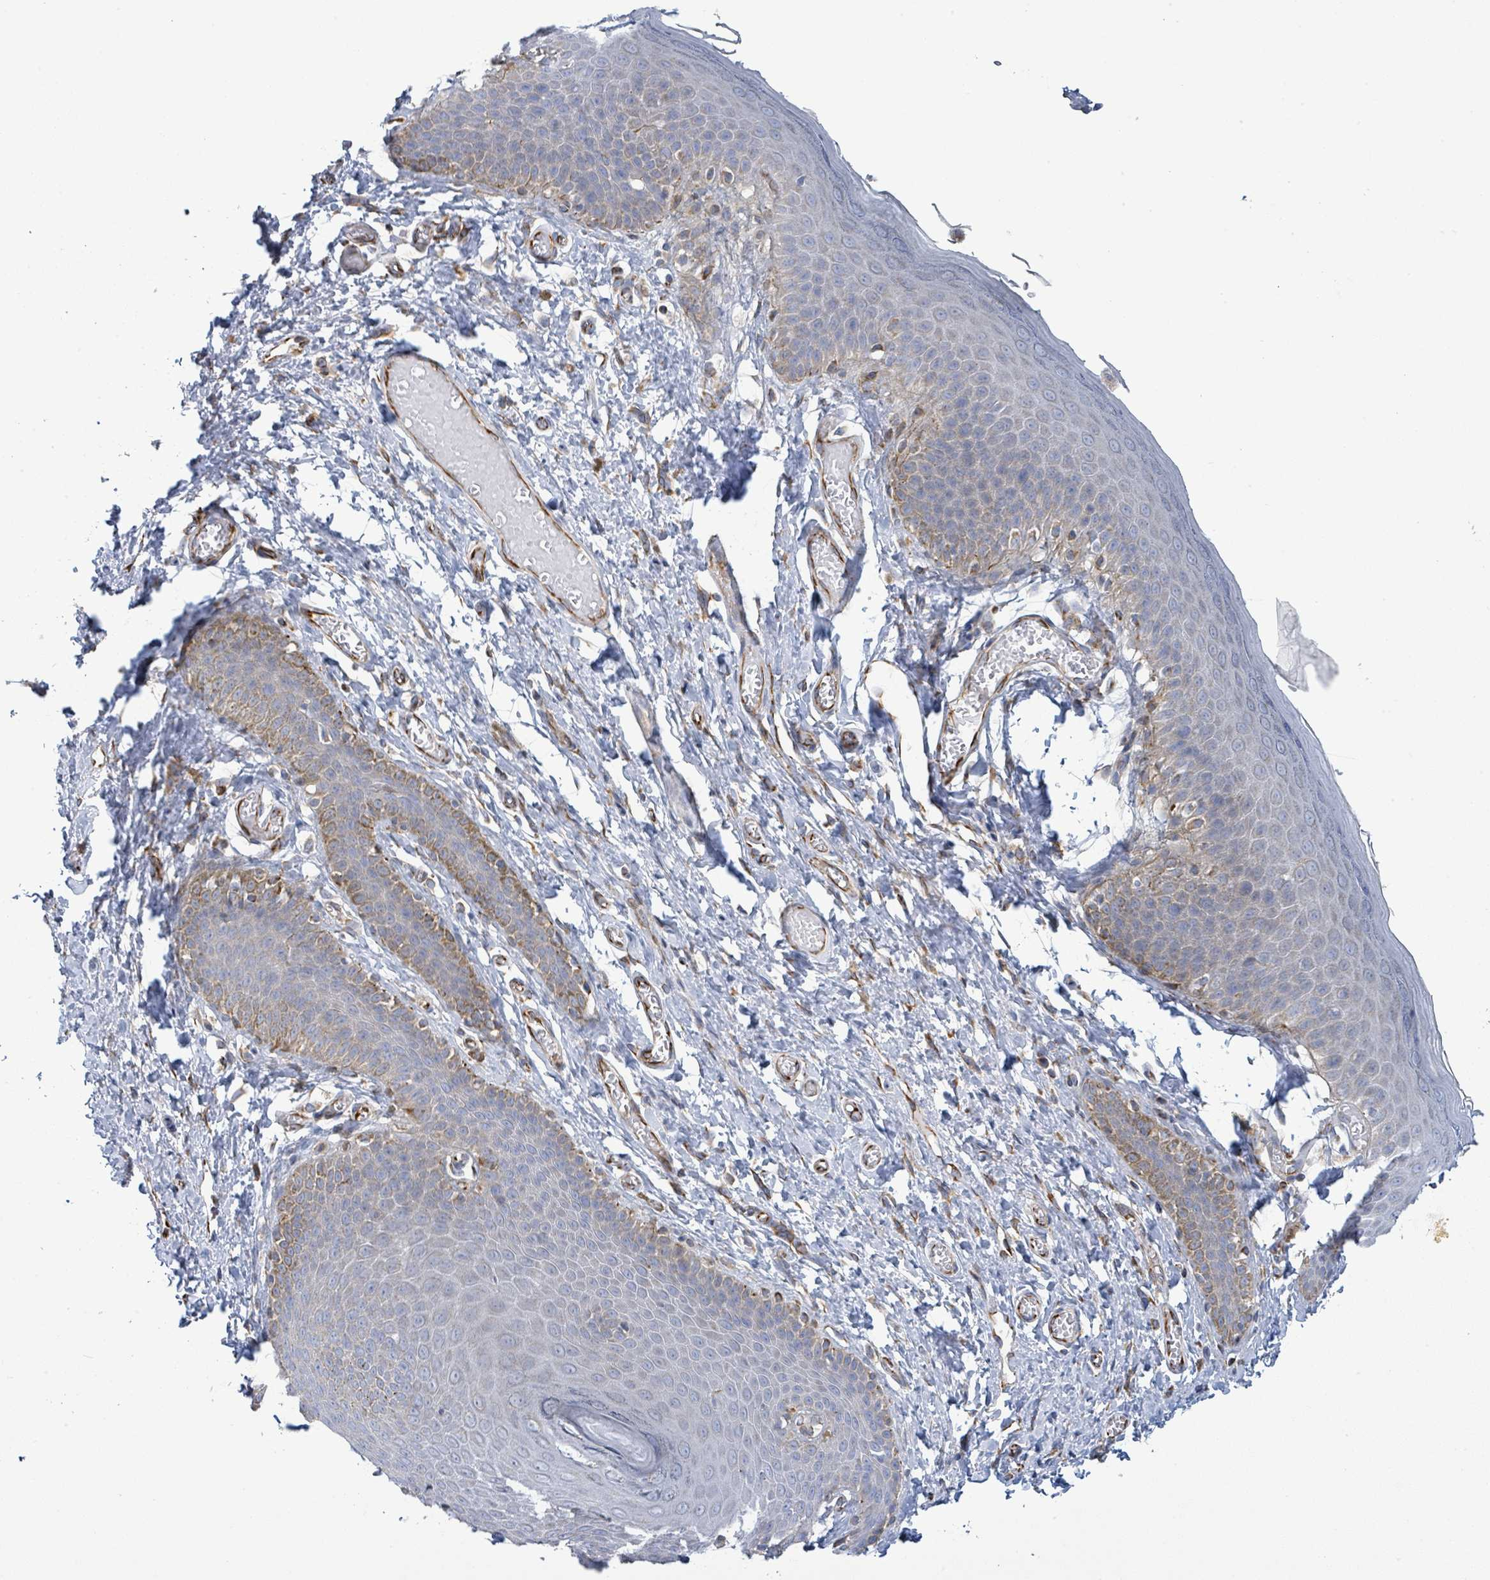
{"staining": {"intensity": "moderate", "quantity": "<25%", "location": "cytoplasmic/membranous"}, "tissue": "skin", "cell_type": "Epidermal cells", "image_type": "normal", "snomed": [{"axis": "morphology", "description": "Normal tissue, NOS"}, {"axis": "topography", "description": "Anal"}], "caption": "Unremarkable skin was stained to show a protein in brown. There is low levels of moderate cytoplasmic/membranous positivity in about <25% of epidermal cells.", "gene": "ALG12", "patient": {"sex": "female", "age": 40}}